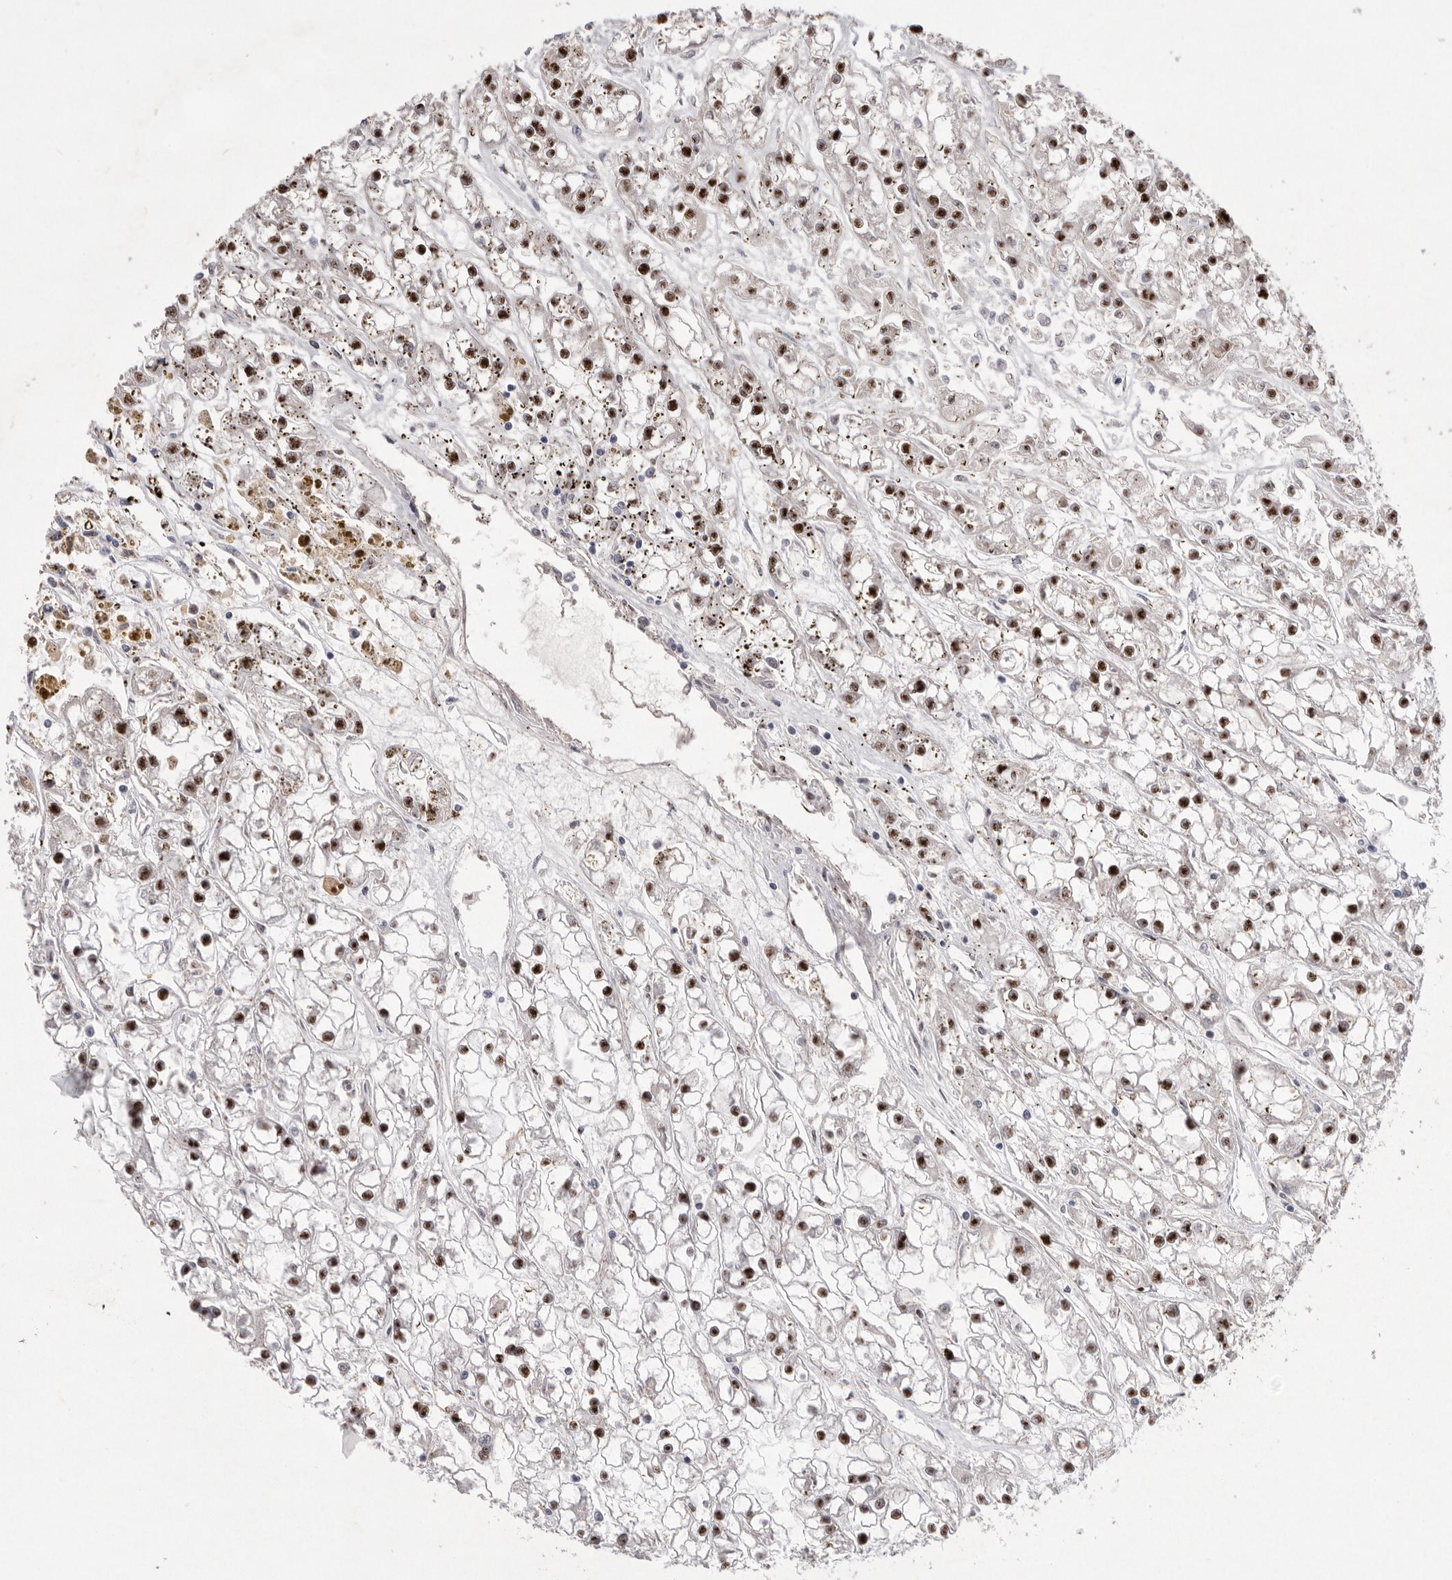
{"staining": {"intensity": "strong", "quantity": ">75%", "location": "nuclear"}, "tissue": "renal cancer", "cell_type": "Tumor cells", "image_type": "cancer", "snomed": [{"axis": "morphology", "description": "Adenocarcinoma, NOS"}, {"axis": "topography", "description": "Kidney"}], "caption": "Protein positivity by immunohistochemistry (IHC) exhibits strong nuclear staining in approximately >75% of tumor cells in renal adenocarcinoma.", "gene": "HUS1", "patient": {"sex": "female", "age": 52}}